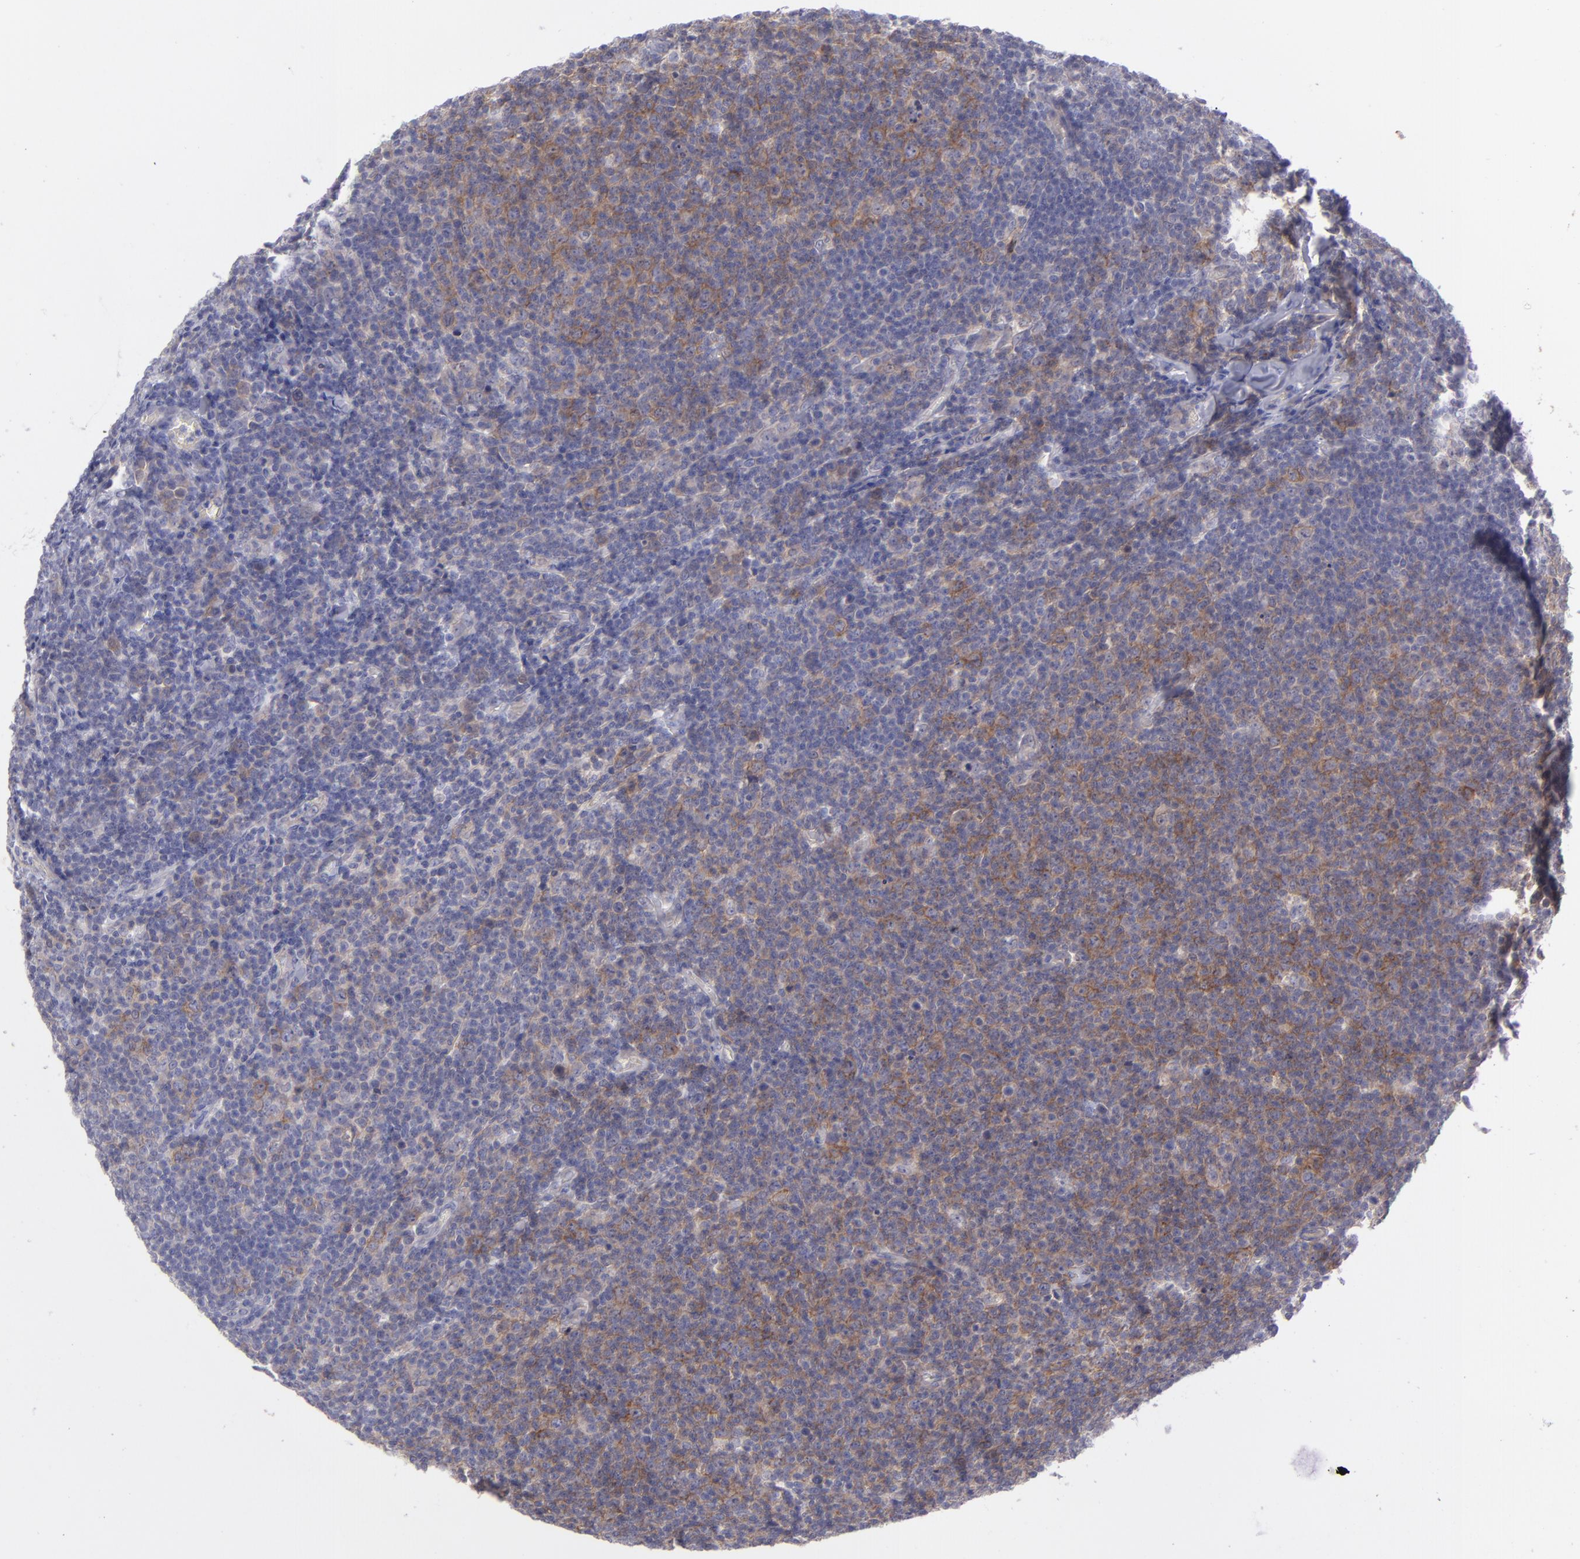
{"staining": {"intensity": "moderate", "quantity": "25%-75%", "location": "cytoplasmic/membranous"}, "tissue": "lymphoma", "cell_type": "Tumor cells", "image_type": "cancer", "snomed": [{"axis": "morphology", "description": "Malignant lymphoma, non-Hodgkin's type, Low grade"}, {"axis": "topography", "description": "Lymph node"}], "caption": "Protein expression analysis of human low-grade malignant lymphoma, non-Hodgkin's type reveals moderate cytoplasmic/membranous positivity in about 25%-75% of tumor cells.", "gene": "BSG", "patient": {"sex": "male", "age": 74}}